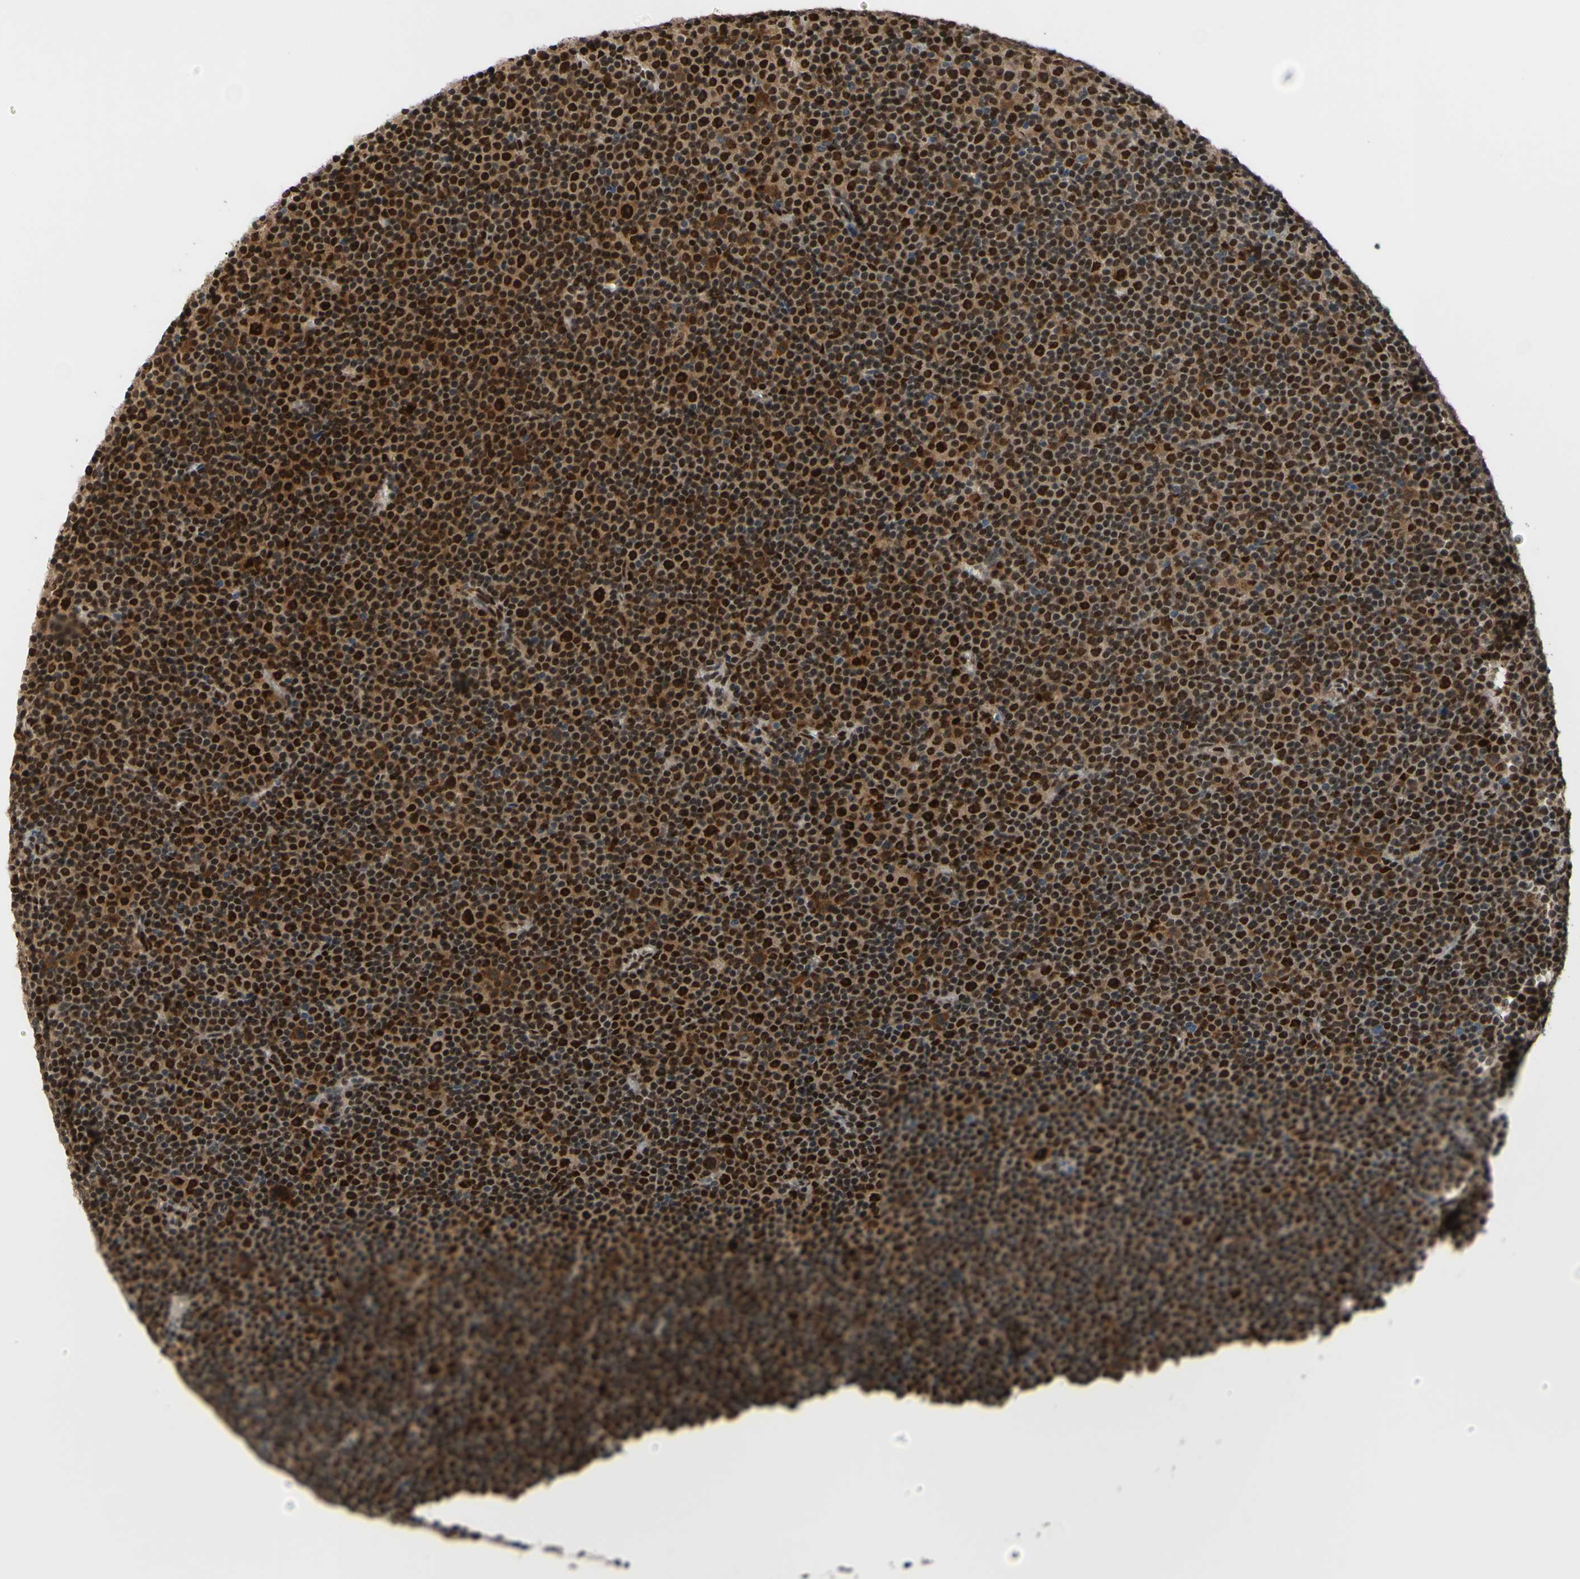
{"staining": {"intensity": "strong", "quantity": ">75%", "location": "cytoplasmic/membranous,nuclear"}, "tissue": "lymphoma", "cell_type": "Tumor cells", "image_type": "cancer", "snomed": [{"axis": "morphology", "description": "Malignant lymphoma, non-Hodgkin's type, Low grade"}, {"axis": "topography", "description": "Lymph node"}], "caption": "Malignant lymphoma, non-Hodgkin's type (low-grade) tissue shows strong cytoplasmic/membranous and nuclear expression in approximately >75% of tumor cells, visualized by immunohistochemistry.", "gene": "FKBP5", "patient": {"sex": "female", "age": 67}}